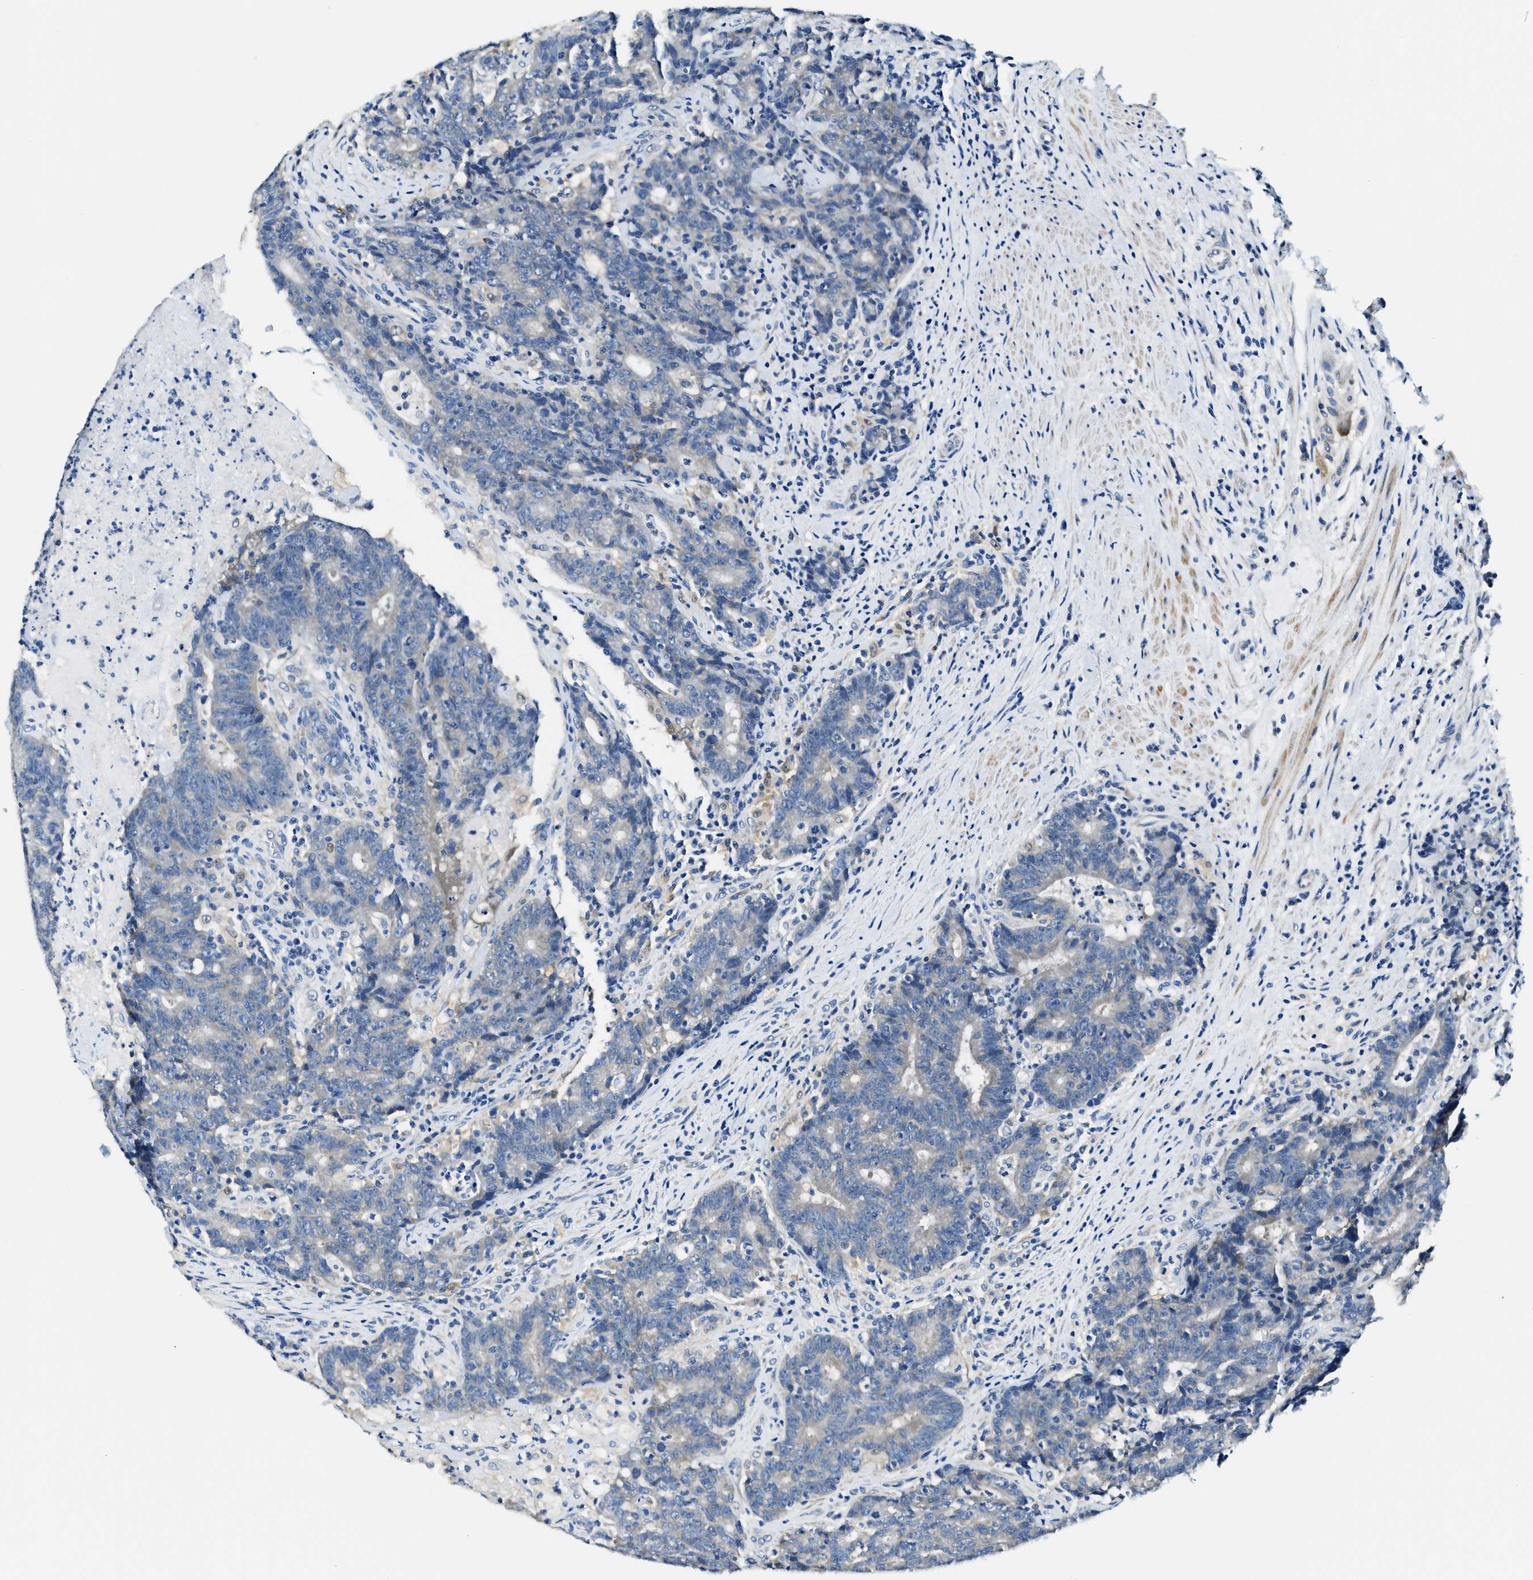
{"staining": {"intensity": "negative", "quantity": "none", "location": "none"}, "tissue": "colorectal cancer", "cell_type": "Tumor cells", "image_type": "cancer", "snomed": [{"axis": "morphology", "description": "Normal tissue, NOS"}, {"axis": "morphology", "description": "Adenocarcinoma, NOS"}, {"axis": "topography", "description": "Colon"}], "caption": "Micrograph shows no protein expression in tumor cells of colorectal cancer tissue. (Stains: DAB immunohistochemistry with hematoxylin counter stain, Microscopy: brightfield microscopy at high magnification).", "gene": "EIF2AK2", "patient": {"sex": "female", "age": 75}}